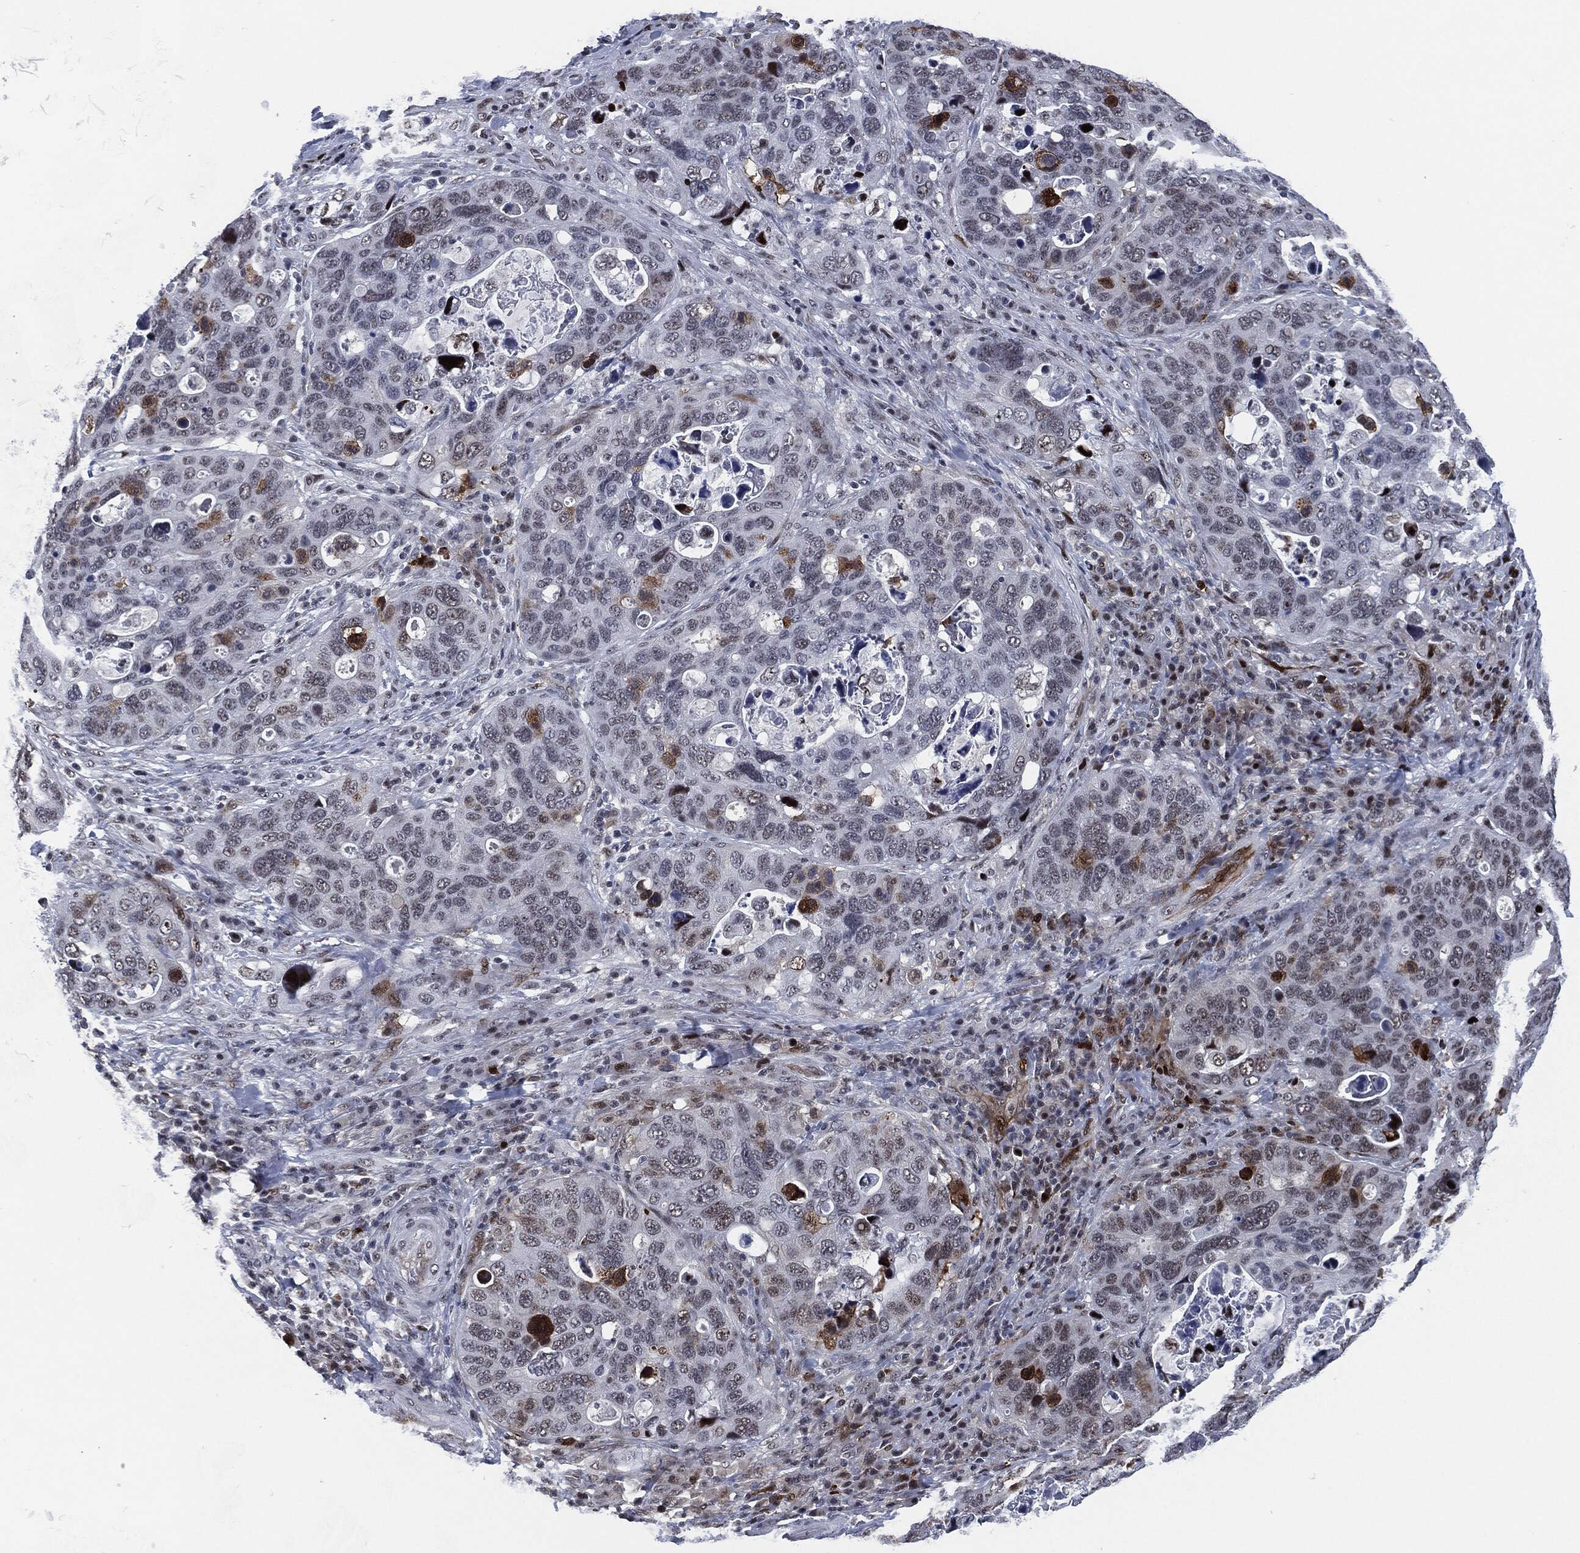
{"staining": {"intensity": "moderate", "quantity": "<25%", "location": "cytoplasmic/membranous"}, "tissue": "stomach cancer", "cell_type": "Tumor cells", "image_type": "cancer", "snomed": [{"axis": "morphology", "description": "Adenocarcinoma, NOS"}, {"axis": "topography", "description": "Stomach"}], "caption": "IHC (DAB) staining of human adenocarcinoma (stomach) shows moderate cytoplasmic/membranous protein expression in about <25% of tumor cells.", "gene": "AKT2", "patient": {"sex": "male", "age": 54}}